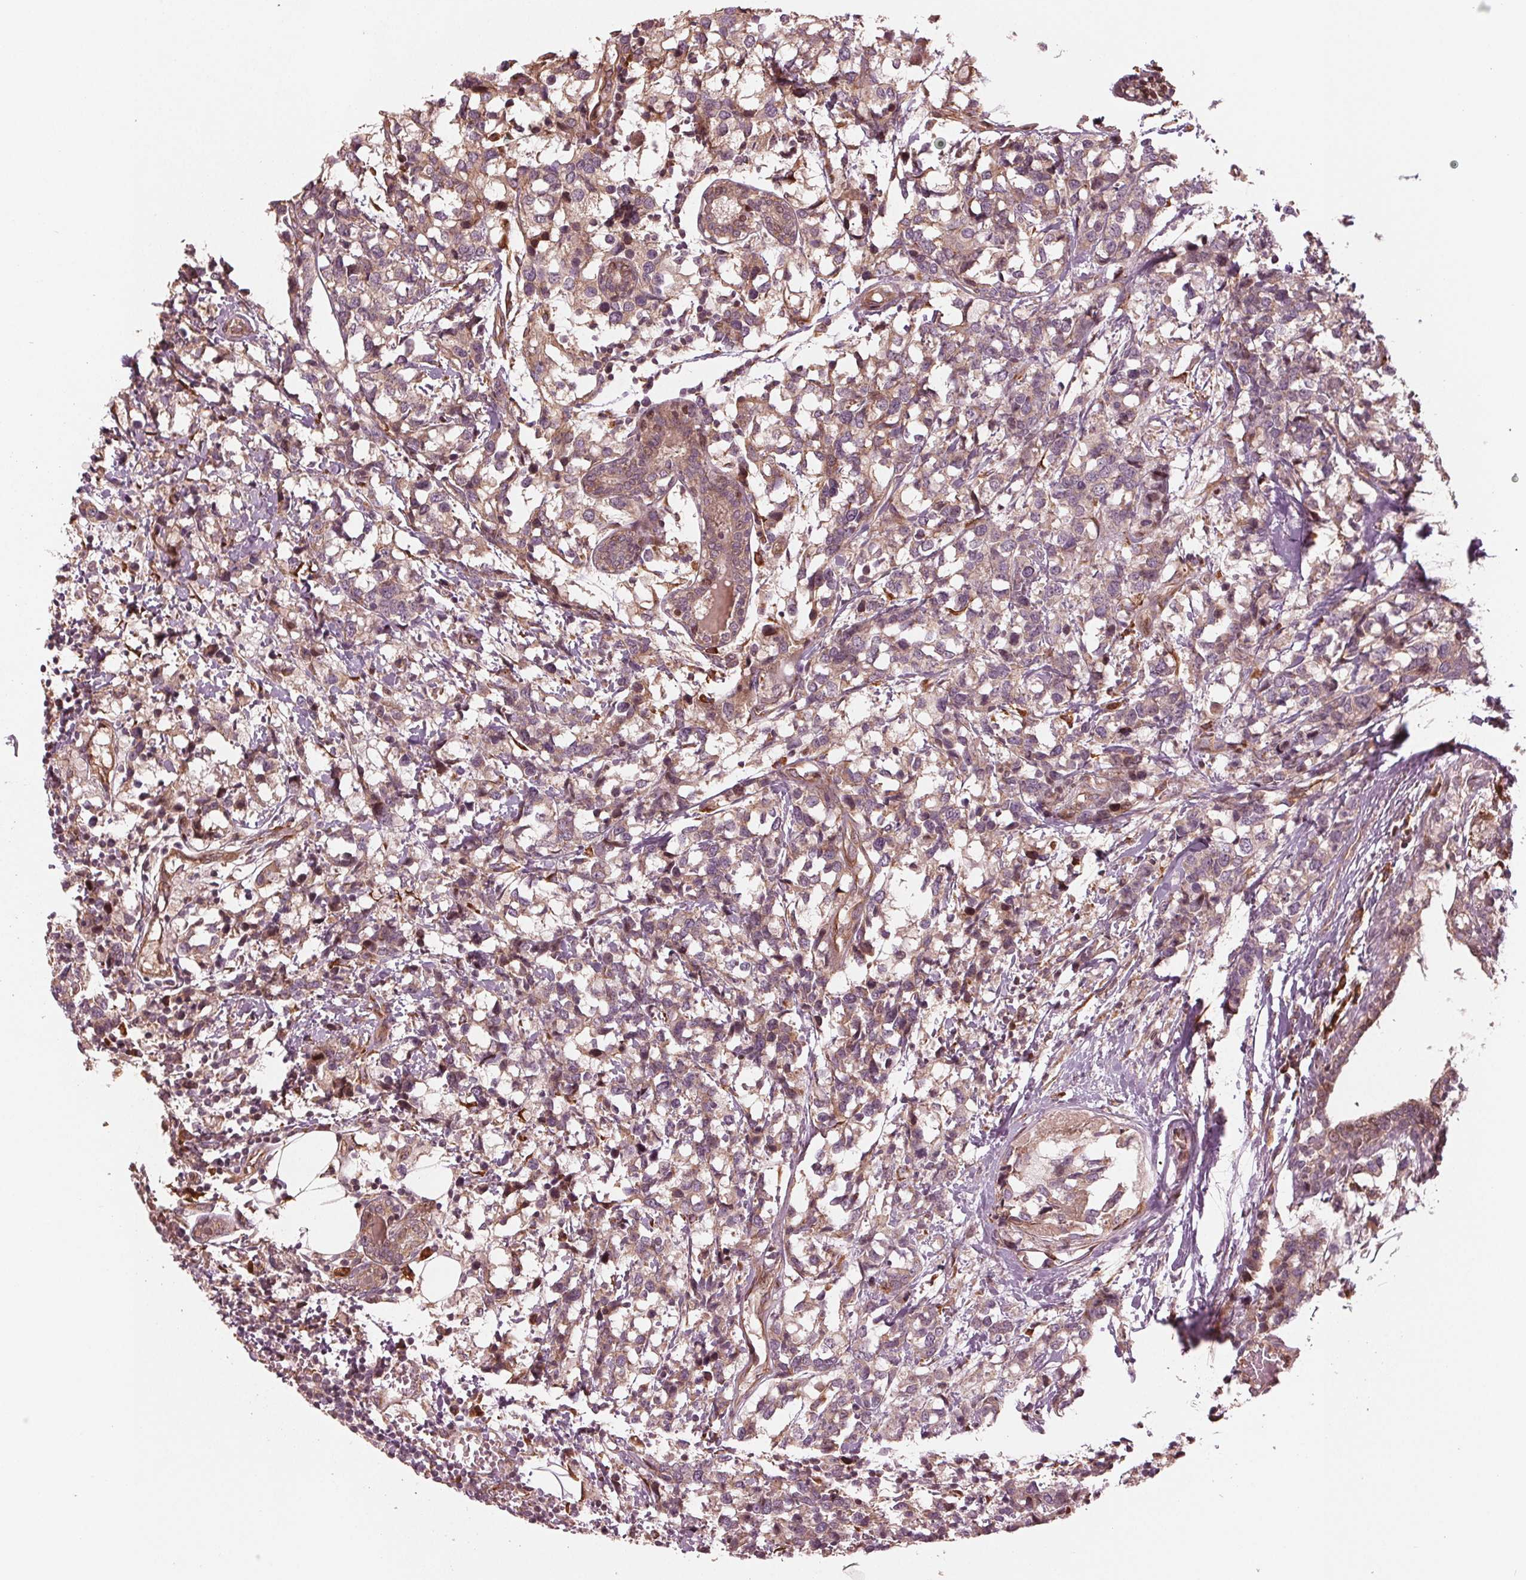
{"staining": {"intensity": "weak", "quantity": ">75%", "location": "cytoplasmic/membranous"}, "tissue": "breast cancer", "cell_type": "Tumor cells", "image_type": "cancer", "snomed": [{"axis": "morphology", "description": "Lobular carcinoma"}, {"axis": "topography", "description": "Breast"}], "caption": "Protein expression analysis of human breast lobular carcinoma reveals weak cytoplasmic/membranous staining in approximately >75% of tumor cells.", "gene": "CMIP", "patient": {"sex": "female", "age": 59}}